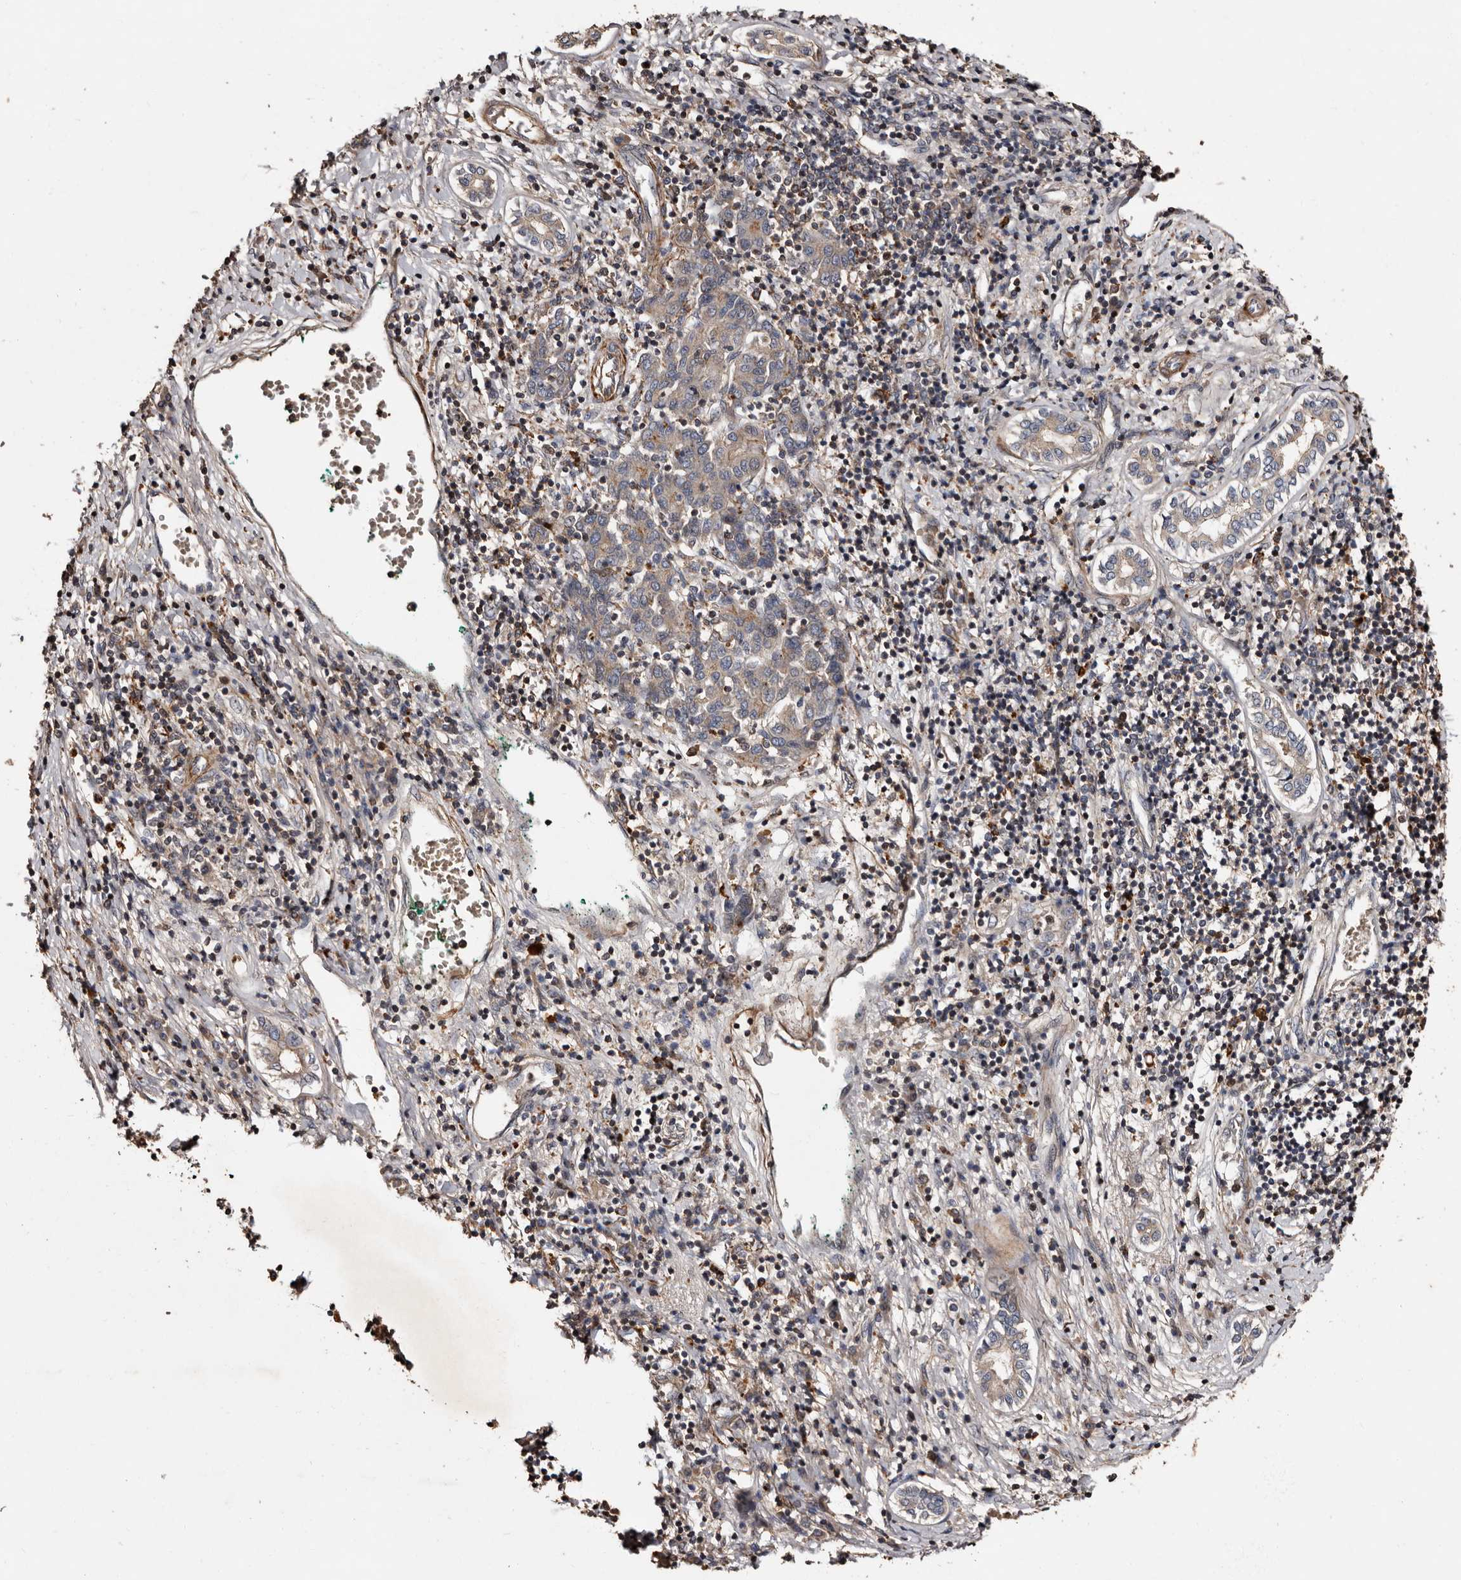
{"staining": {"intensity": "weak", "quantity": ">75%", "location": "cytoplasmic/membranous"}, "tissue": "liver cancer", "cell_type": "Tumor cells", "image_type": "cancer", "snomed": [{"axis": "morphology", "description": "Carcinoma, Hepatocellular, NOS"}, {"axis": "topography", "description": "Liver"}], "caption": "Liver cancer (hepatocellular carcinoma) tissue demonstrates weak cytoplasmic/membranous expression in approximately >75% of tumor cells (IHC, brightfield microscopy, high magnification).", "gene": "PRKD3", "patient": {"sex": "male", "age": 65}}